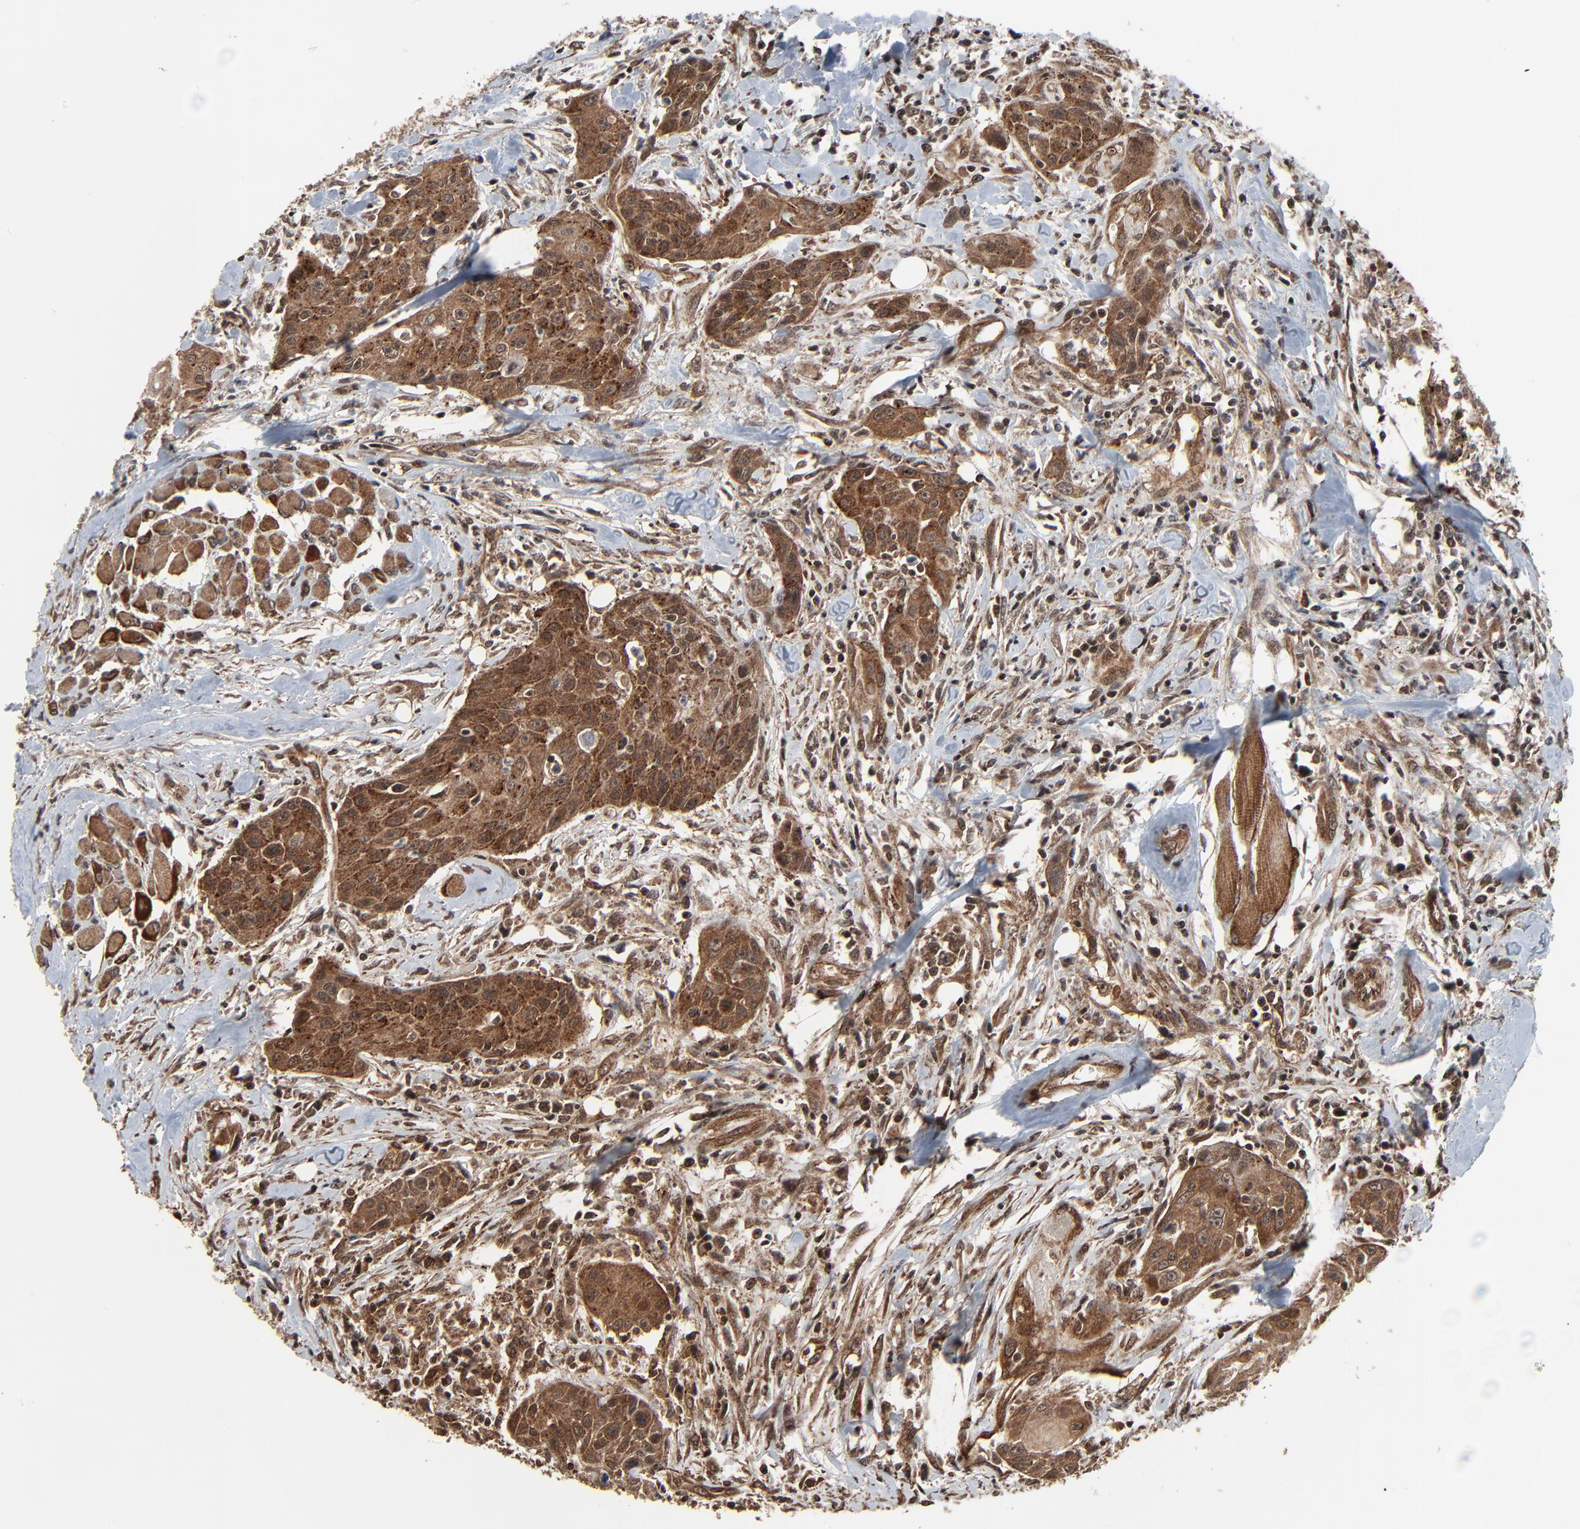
{"staining": {"intensity": "moderate", "quantity": ">75%", "location": "cytoplasmic/membranous,nuclear"}, "tissue": "head and neck cancer", "cell_type": "Tumor cells", "image_type": "cancer", "snomed": [{"axis": "morphology", "description": "Squamous cell carcinoma, NOS"}, {"axis": "topography", "description": "Oral tissue"}, {"axis": "topography", "description": "Head-Neck"}], "caption": "Protein positivity by immunohistochemistry displays moderate cytoplasmic/membranous and nuclear positivity in about >75% of tumor cells in head and neck cancer. (IHC, brightfield microscopy, high magnification).", "gene": "RHOJ", "patient": {"sex": "female", "age": 82}}